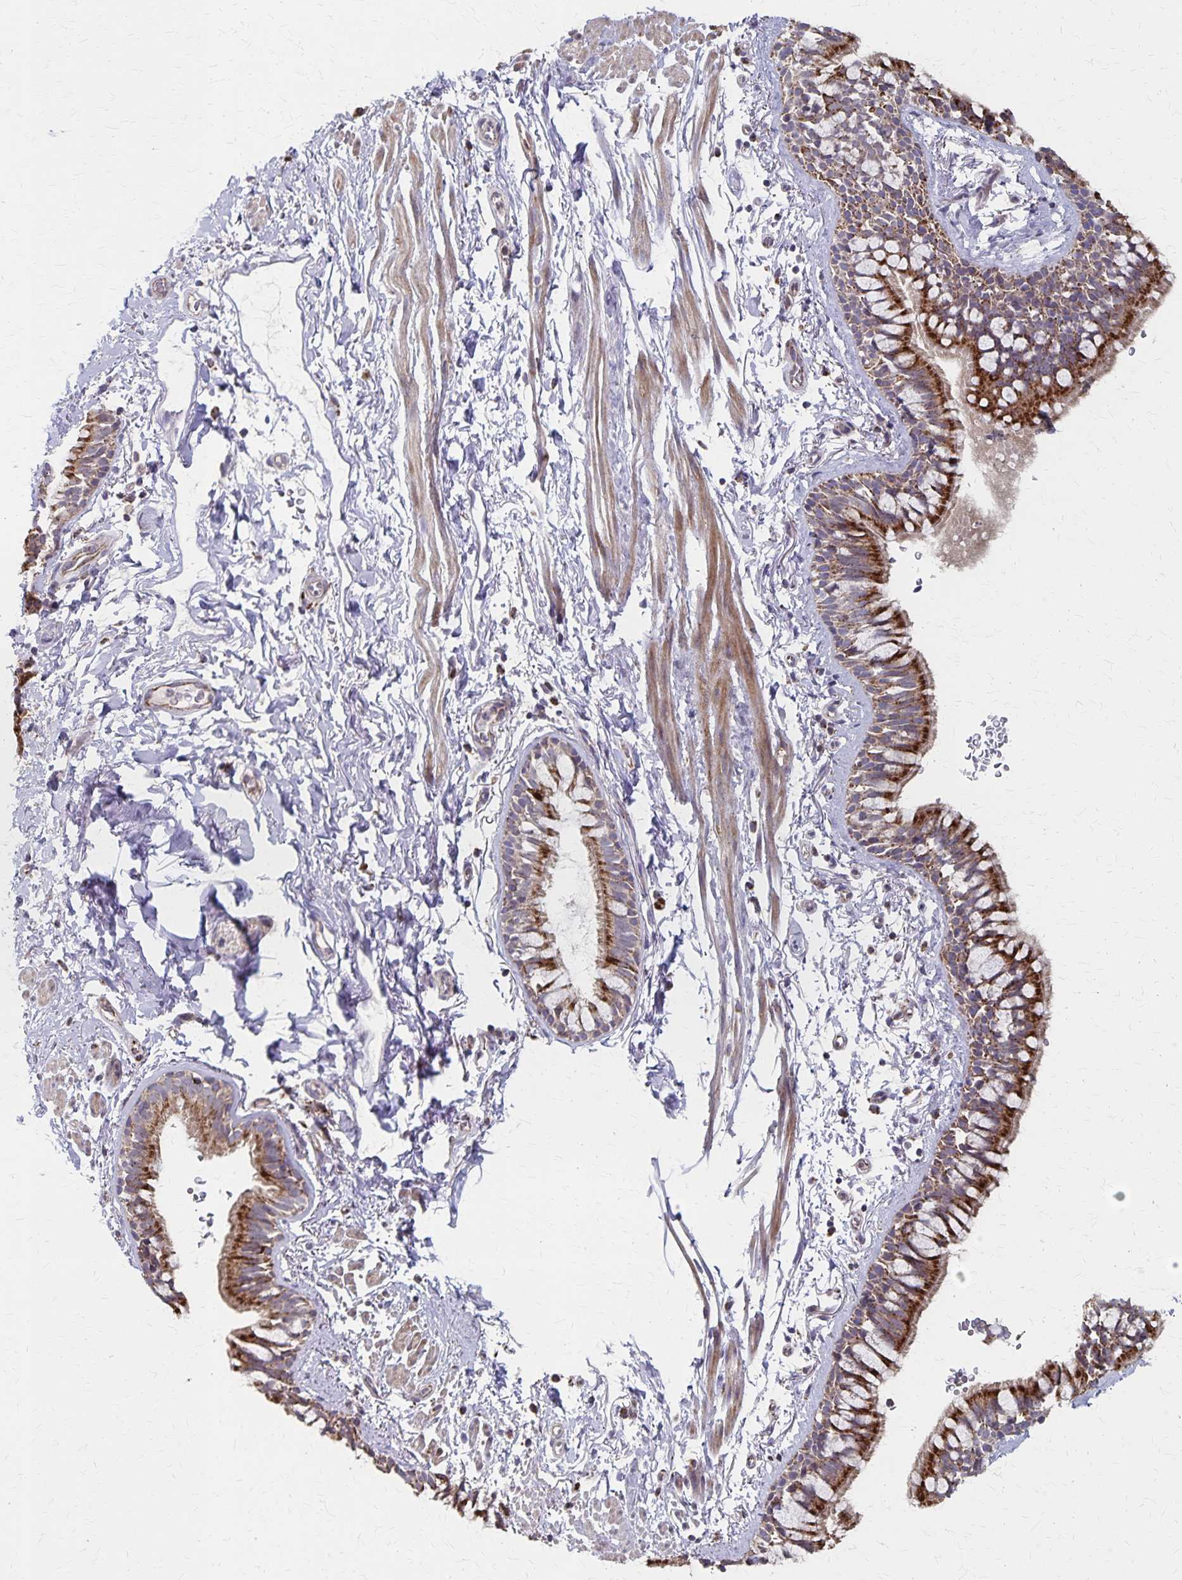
{"staining": {"intensity": "strong", "quantity": "25%-75%", "location": "cytoplasmic/membranous"}, "tissue": "bronchus", "cell_type": "Respiratory epithelial cells", "image_type": "normal", "snomed": [{"axis": "morphology", "description": "Normal tissue, NOS"}, {"axis": "topography", "description": "Lymph node"}, {"axis": "topography", "description": "Cartilage tissue"}, {"axis": "topography", "description": "Bronchus"}], "caption": "The image shows immunohistochemical staining of unremarkable bronchus. There is strong cytoplasmic/membranous expression is appreciated in approximately 25%-75% of respiratory epithelial cells.", "gene": "DYRK4", "patient": {"sex": "female", "age": 70}}